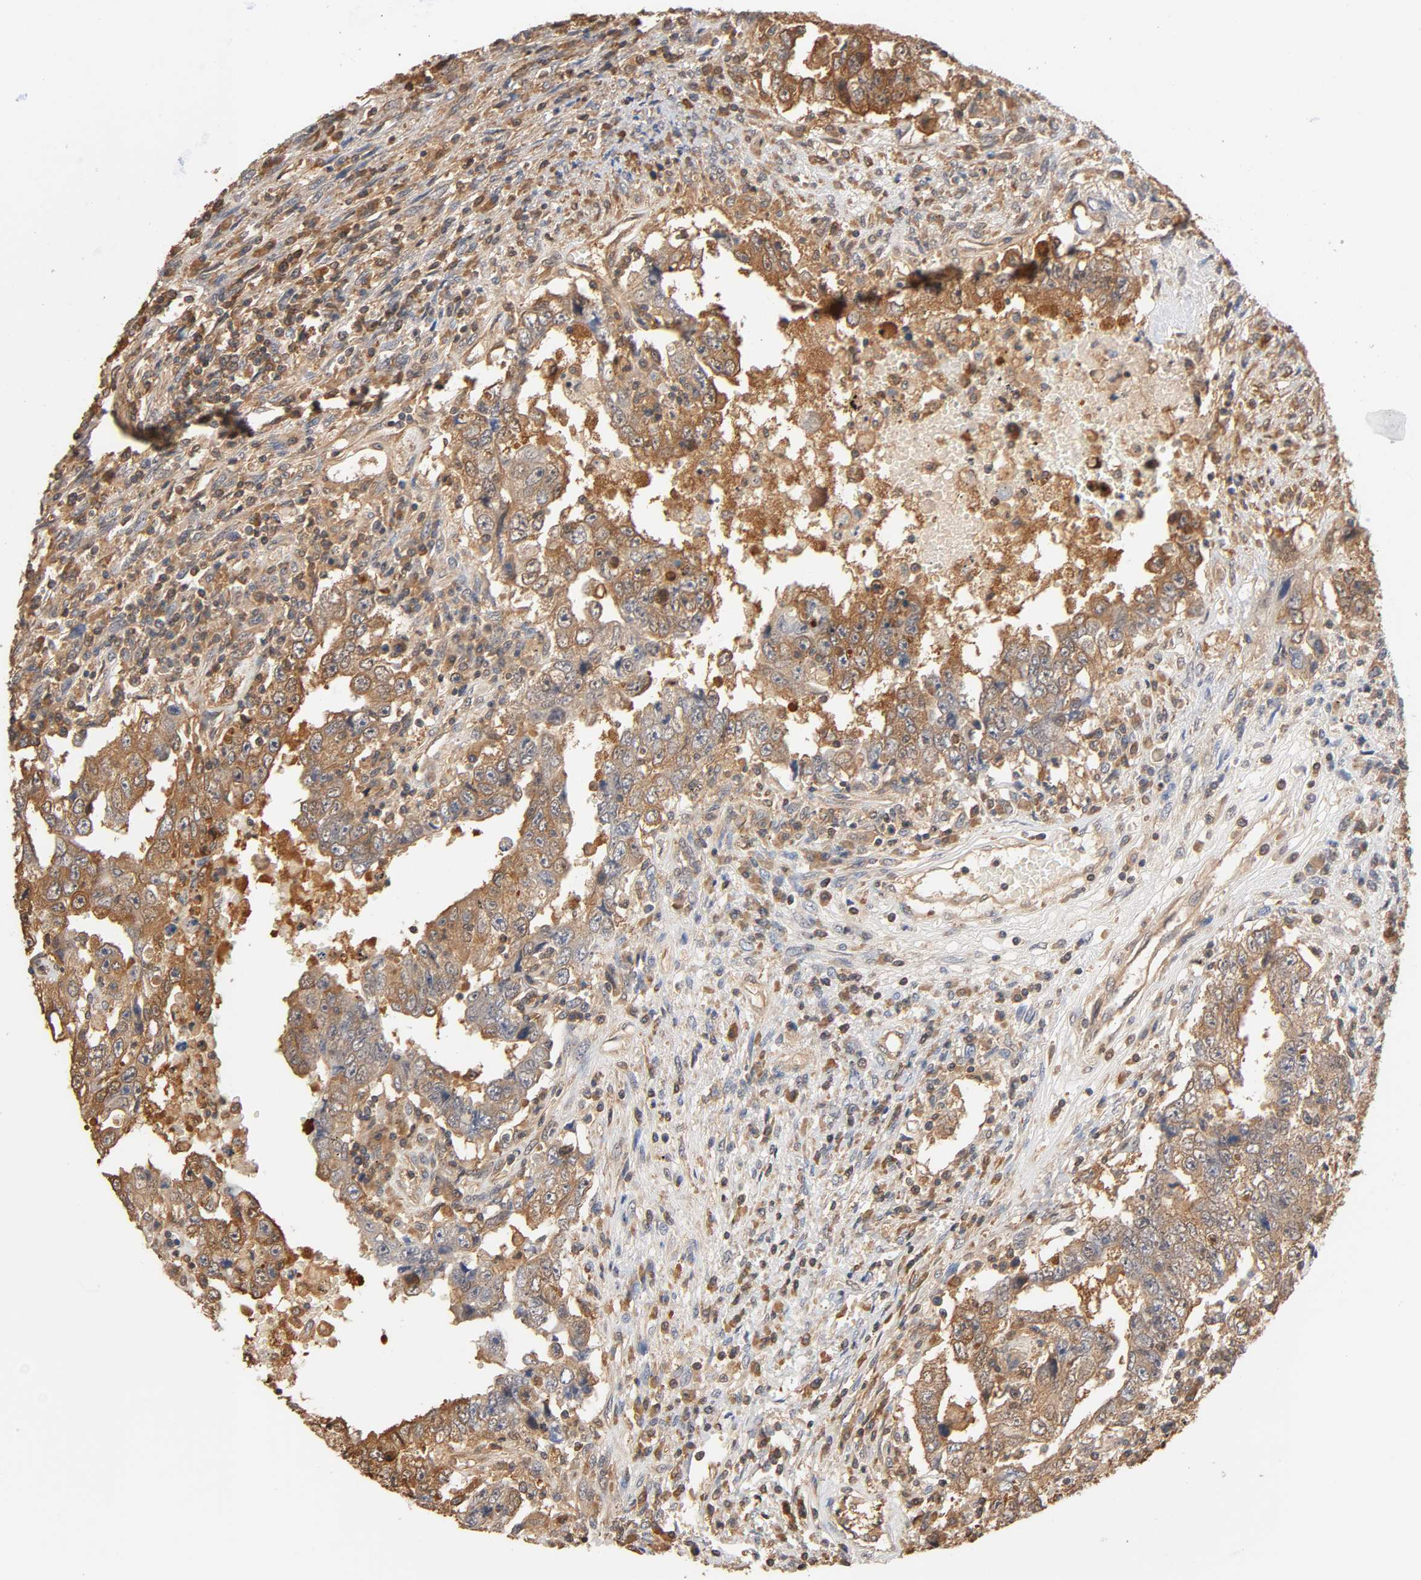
{"staining": {"intensity": "moderate", "quantity": ">75%", "location": "cytoplasmic/membranous"}, "tissue": "testis cancer", "cell_type": "Tumor cells", "image_type": "cancer", "snomed": [{"axis": "morphology", "description": "Carcinoma, Embryonal, NOS"}, {"axis": "topography", "description": "Testis"}], "caption": "Brown immunohistochemical staining in testis cancer reveals moderate cytoplasmic/membranous positivity in approximately >75% of tumor cells. The staining is performed using DAB (3,3'-diaminobenzidine) brown chromogen to label protein expression. The nuclei are counter-stained blue using hematoxylin.", "gene": "ALDOA", "patient": {"sex": "male", "age": 26}}